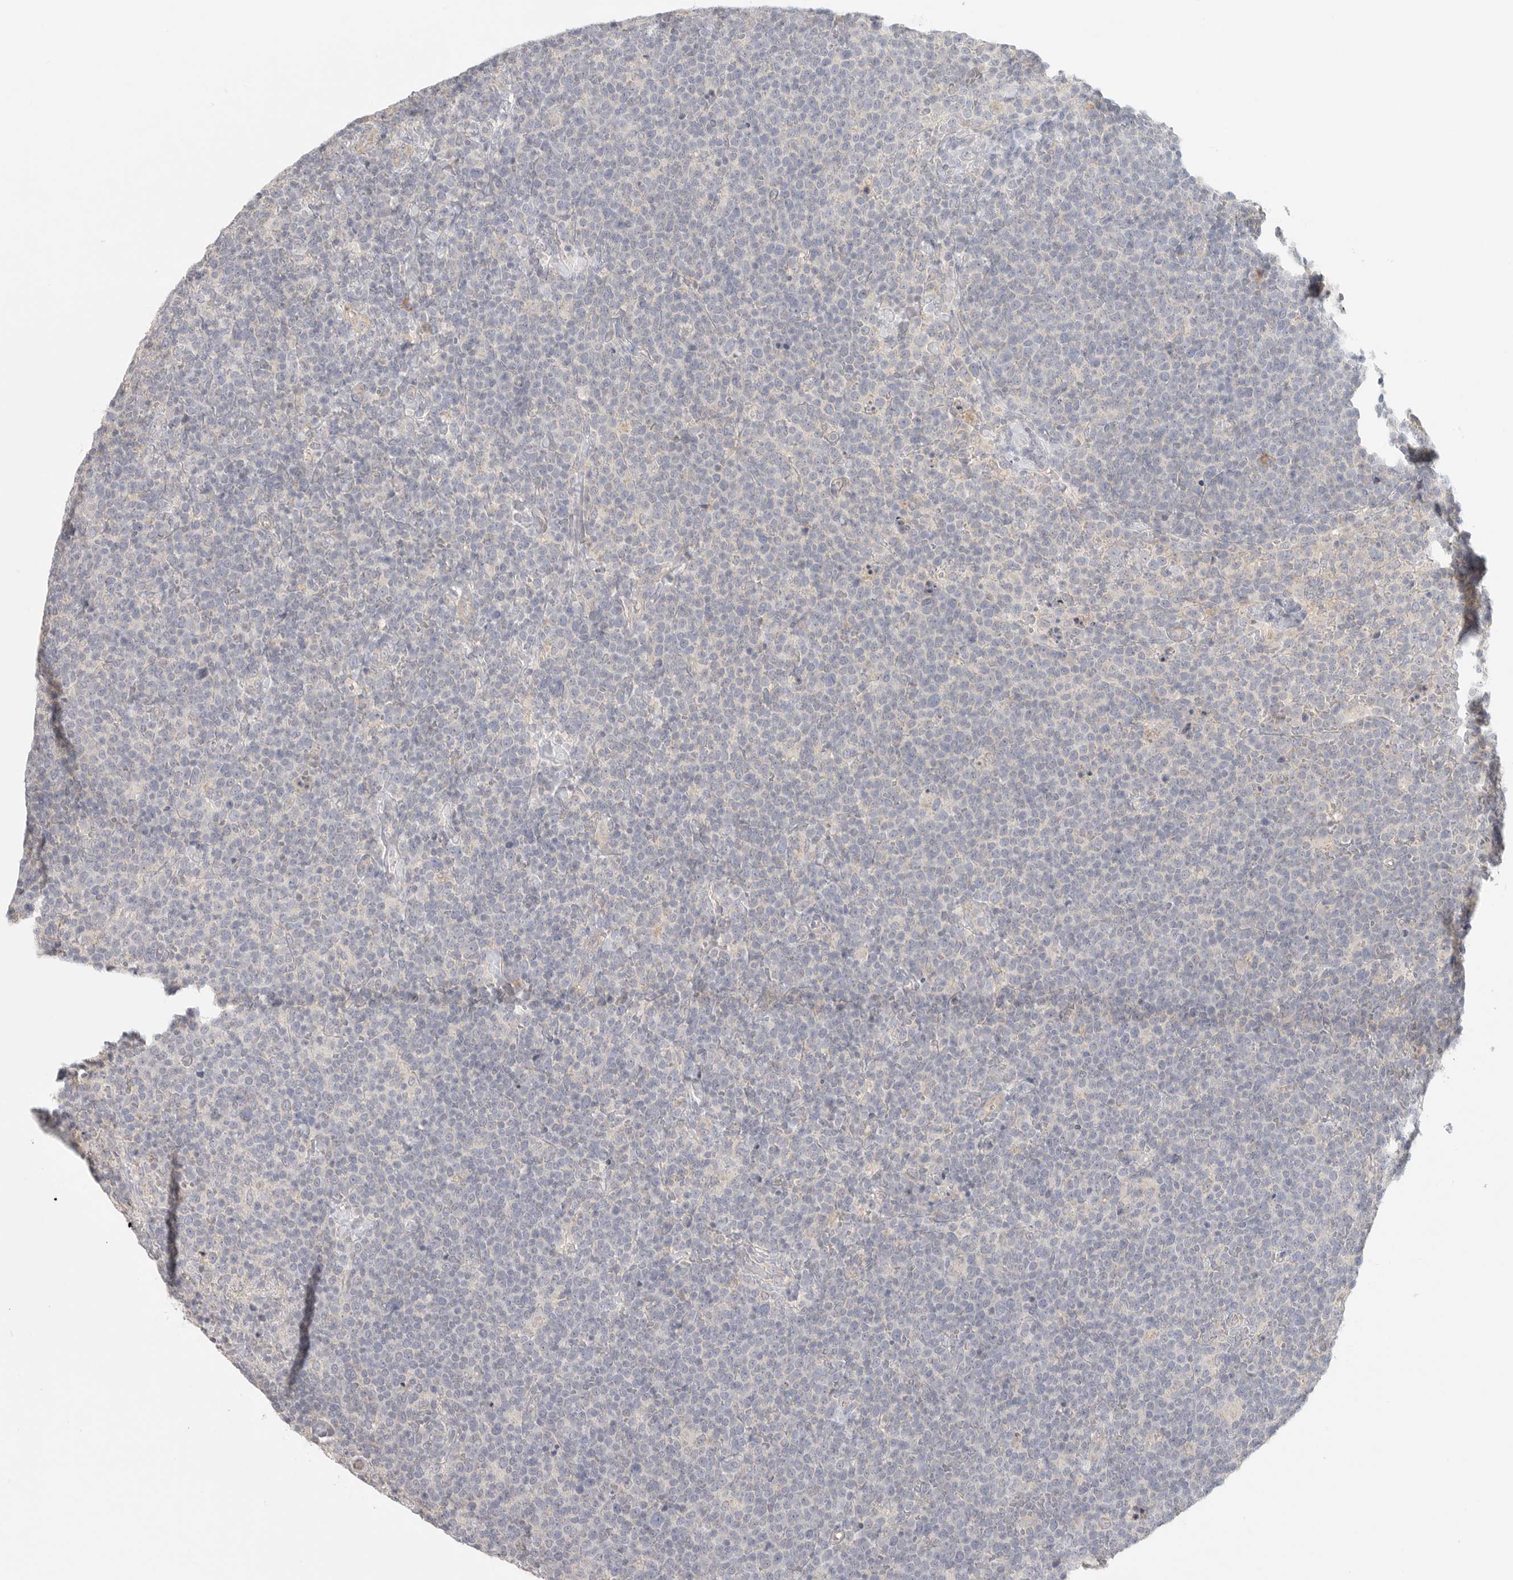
{"staining": {"intensity": "negative", "quantity": "none", "location": "none"}, "tissue": "lymphoma", "cell_type": "Tumor cells", "image_type": "cancer", "snomed": [{"axis": "morphology", "description": "Malignant lymphoma, non-Hodgkin's type, High grade"}, {"axis": "topography", "description": "Lymph node"}], "caption": "High-grade malignant lymphoma, non-Hodgkin's type was stained to show a protein in brown. There is no significant expression in tumor cells.", "gene": "SLC25A36", "patient": {"sex": "male", "age": 61}}